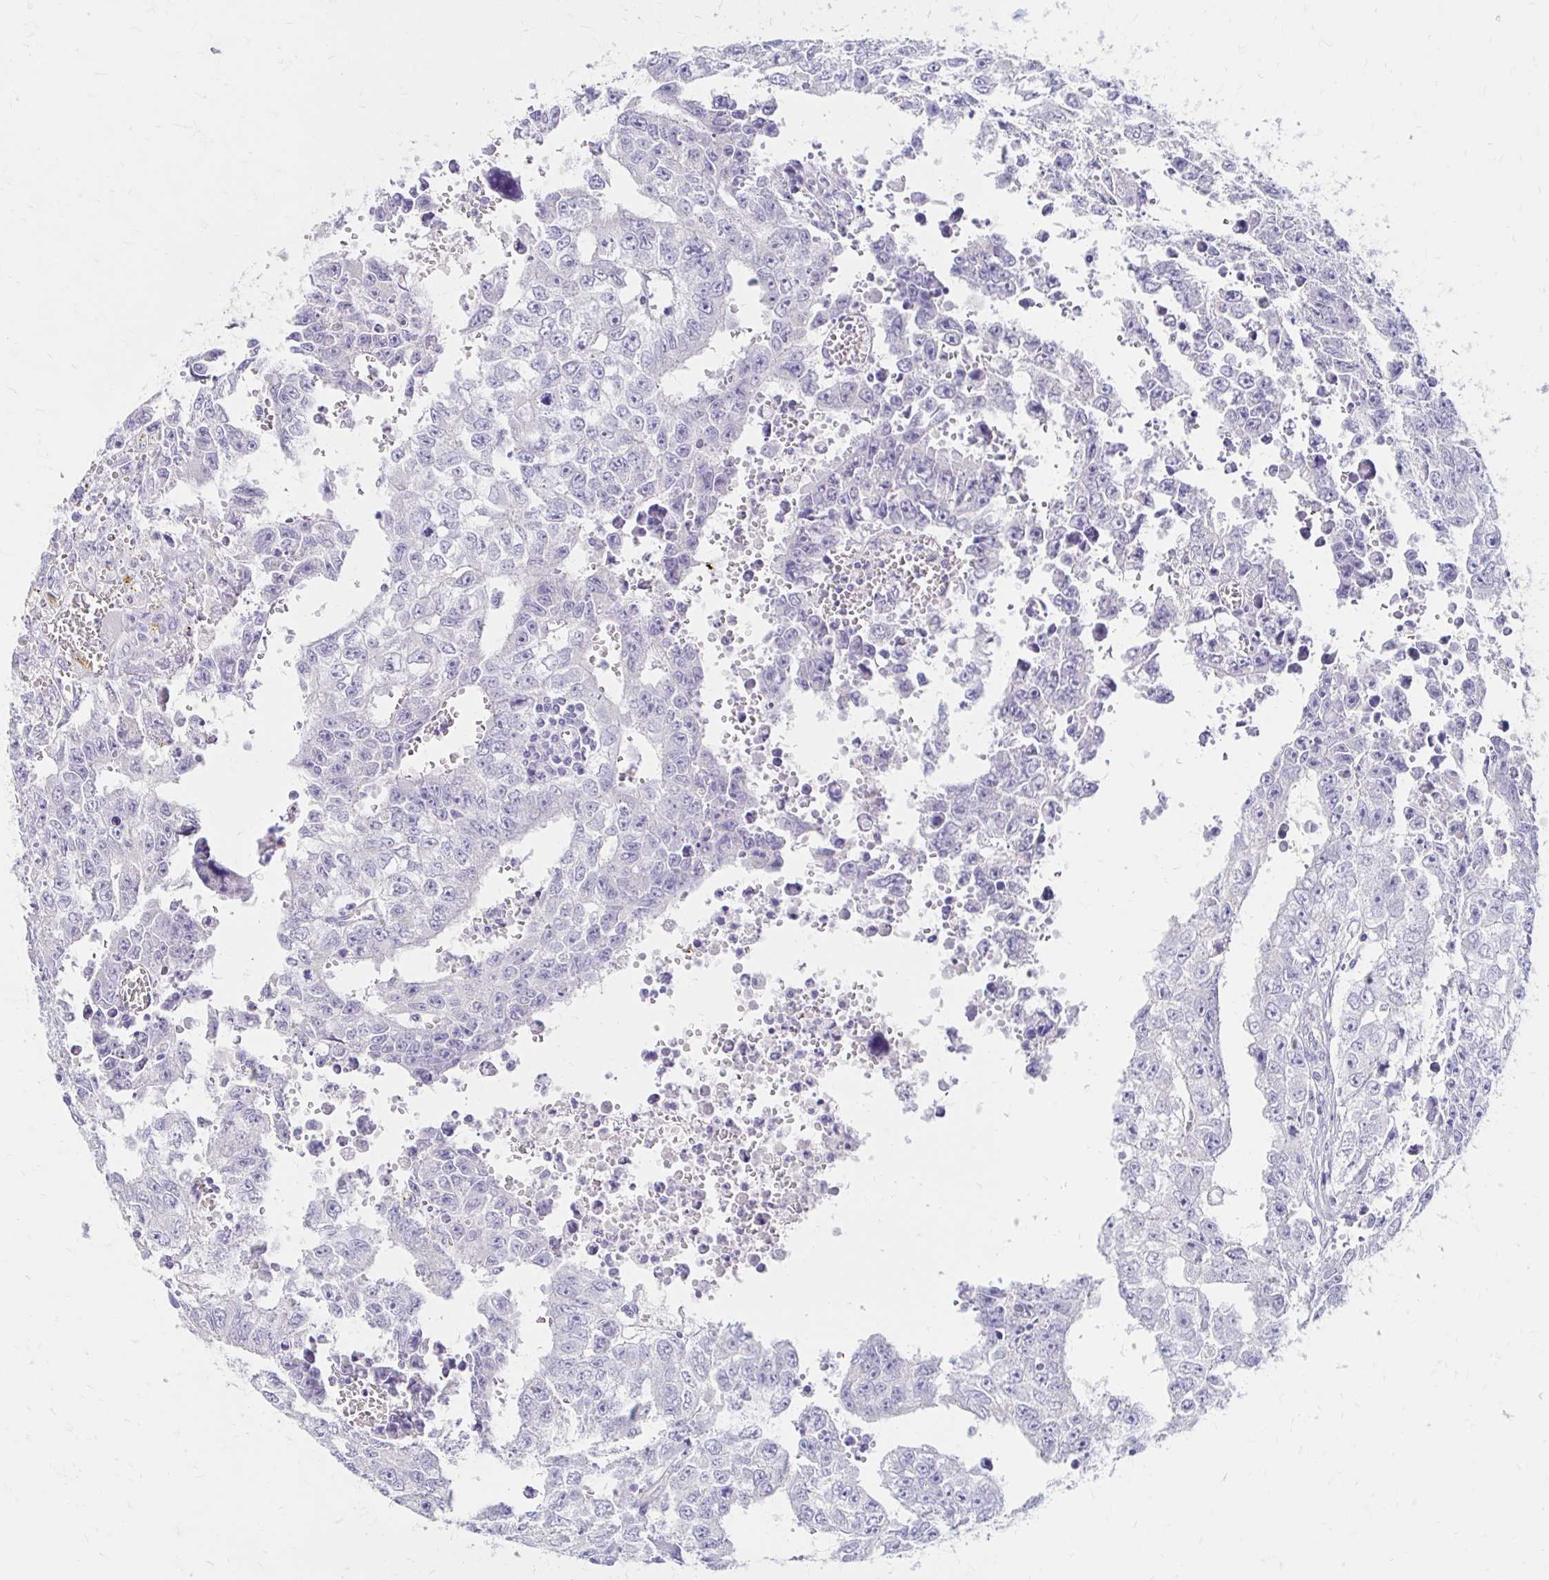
{"staining": {"intensity": "negative", "quantity": "none", "location": "none"}, "tissue": "testis cancer", "cell_type": "Tumor cells", "image_type": "cancer", "snomed": [{"axis": "morphology", "description": "Carcinoma, Embryonal, NOS"}, {"axis": "morphology", "description": "Teratoma, malignant, NOS"}, {"axis": "topography", "description": "Testis"}], "caption": "Tumor cells are negative for brown protein staining in testis cancer (malignant teratoma). The staining was performed using DAB (3,3'-diaminobenzidine) to visualize the protein expression in brown, while the nuclei were stained in blue with hematoxylin (Magnification: 20x).", "gene": "AZGP1", "patient": {"sex": "male", "age": 24}}